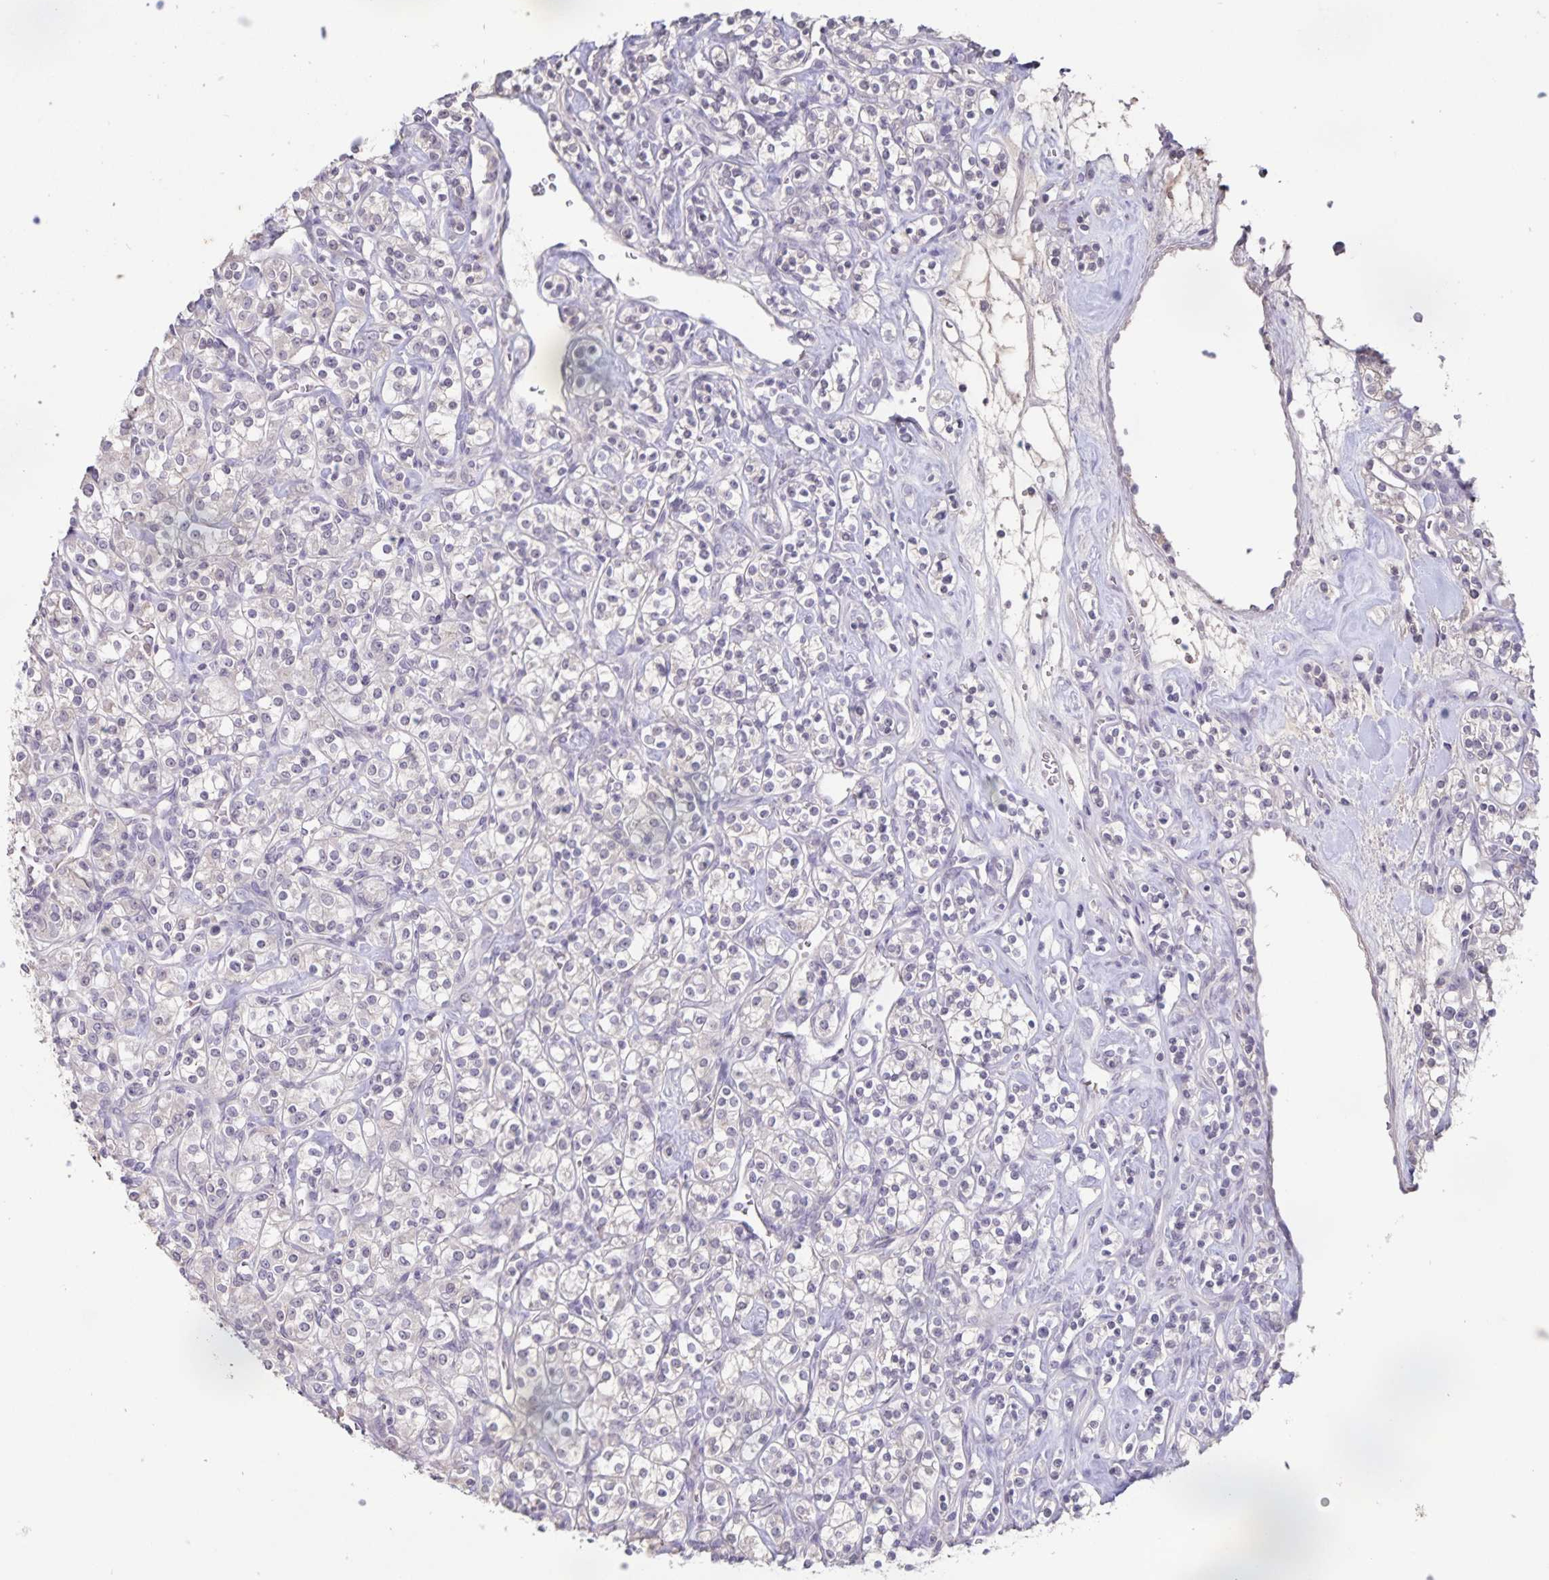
{"staining": {"intensity": "negative", "quantity": "none", "location": "none"}, "tissue": "renal cancer", "cell_type": "Tumor cells", "image_type": "cancer", "snomed": [{"axis": "morphology", "description": "Adenocarcinoma, NOS"}, {"axis": "topography", "description": "Kidney"}], "caption": "This is an IHC histopathology image of human renal adenocarcinoma. There is no positivity in tumor cells.", "gene": "INSL5", "patient": {"sex": "male", "age": 77}}